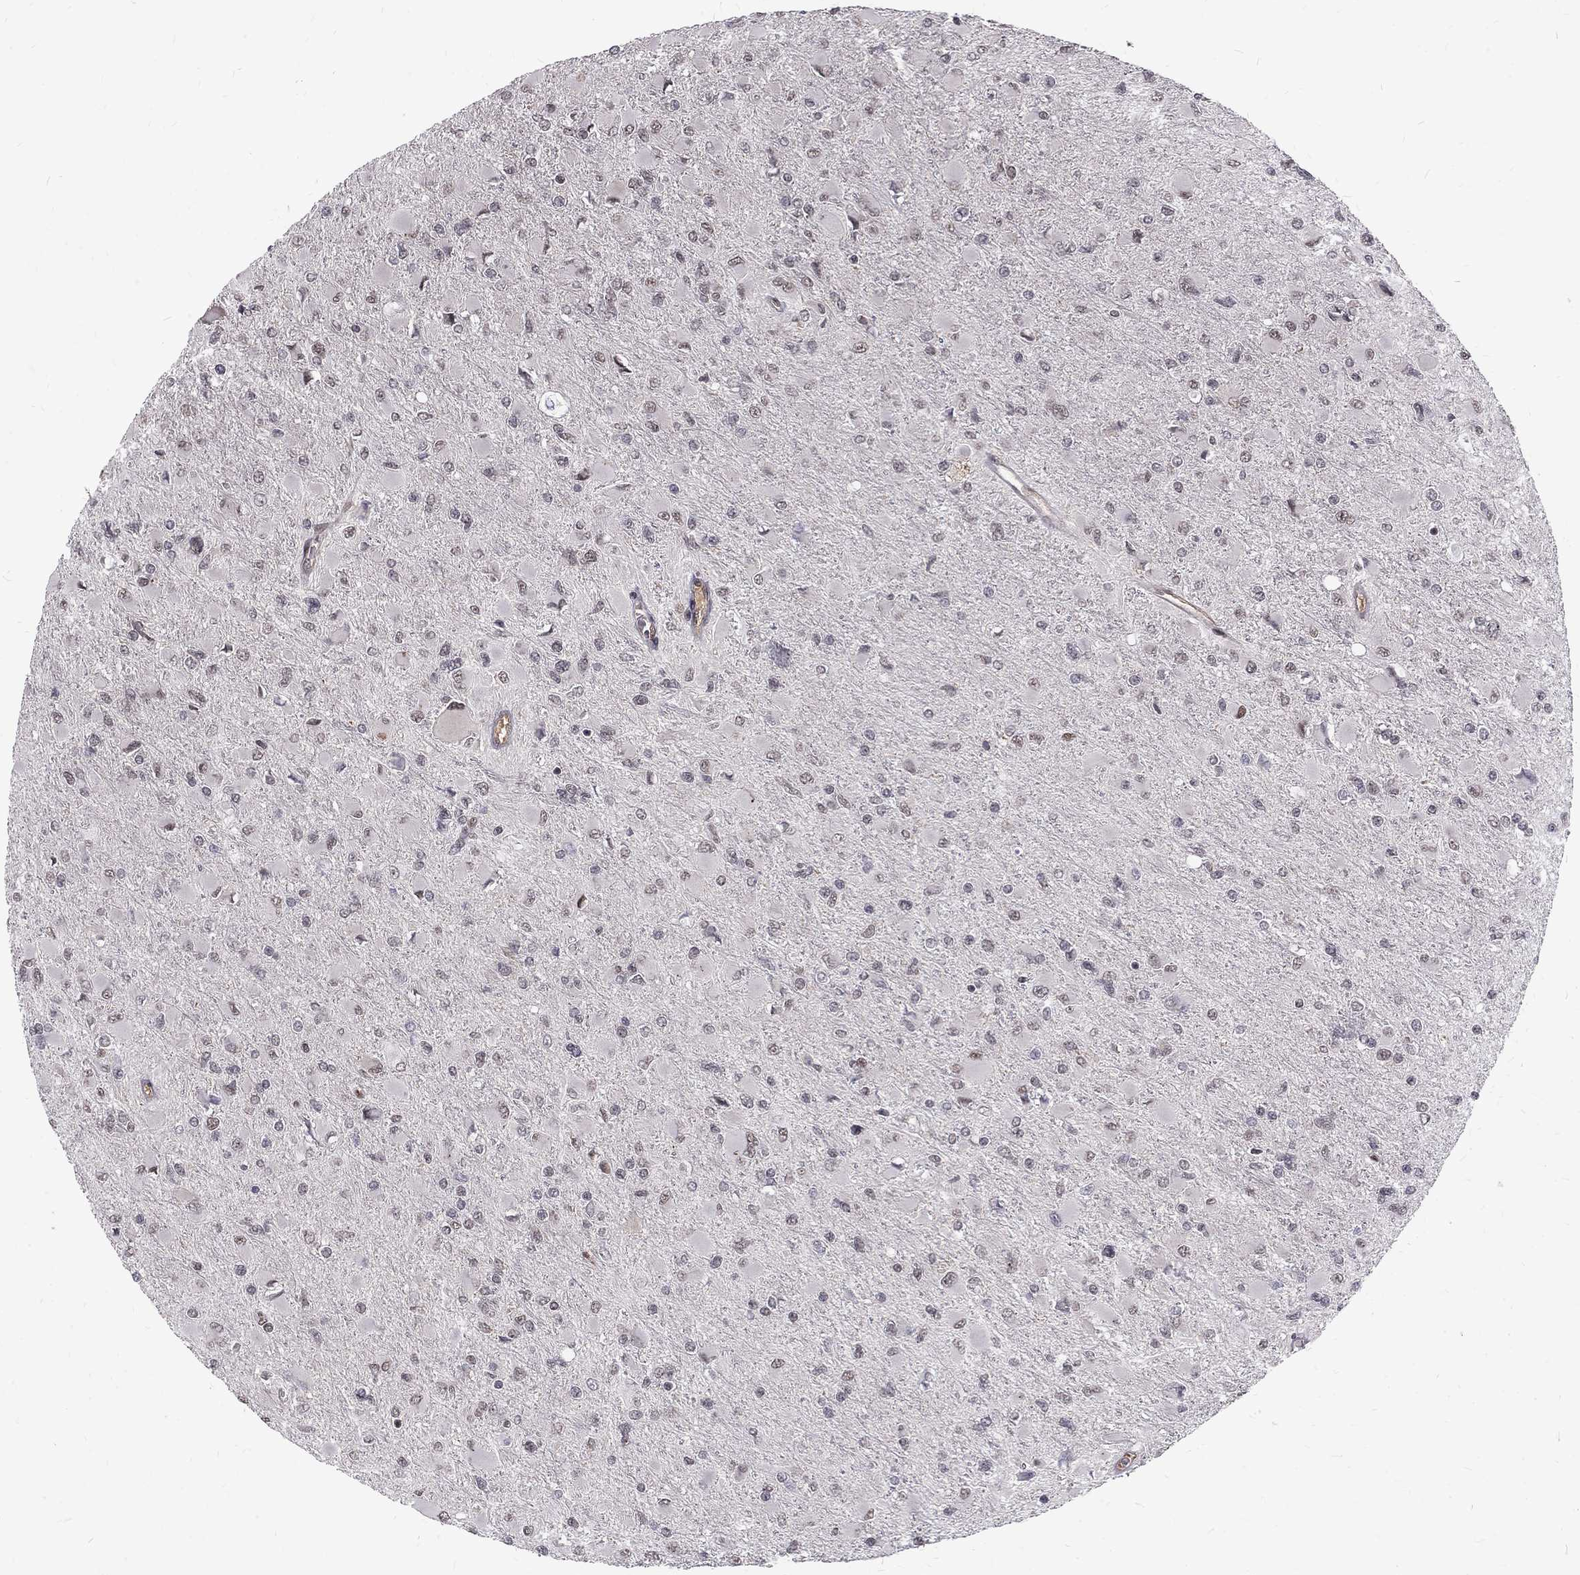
{"staining": {"intensity": "negative", "quantity": "none", "location": "none"}, "tissue": "glioma", "cell_type": "Tumor cells", "image_type": "cancer", "snomed": [{"axis": "morphology", "description": "Glioma, malignant, High grade"}, {"axis": "topography", "description": "Cerebral cortex"}], "caption": "The image shows no significant positivity in tumor cells of glioma. The staining was performed using DAB (3,3'-diaminobenzidine) to visualize the protein expression in brown, while the nuclei were stained in blue with hematoxylin (Magnification: 20x).", "gene": "TCEAL1", "patient": {"sex": "female", "age": 36}}